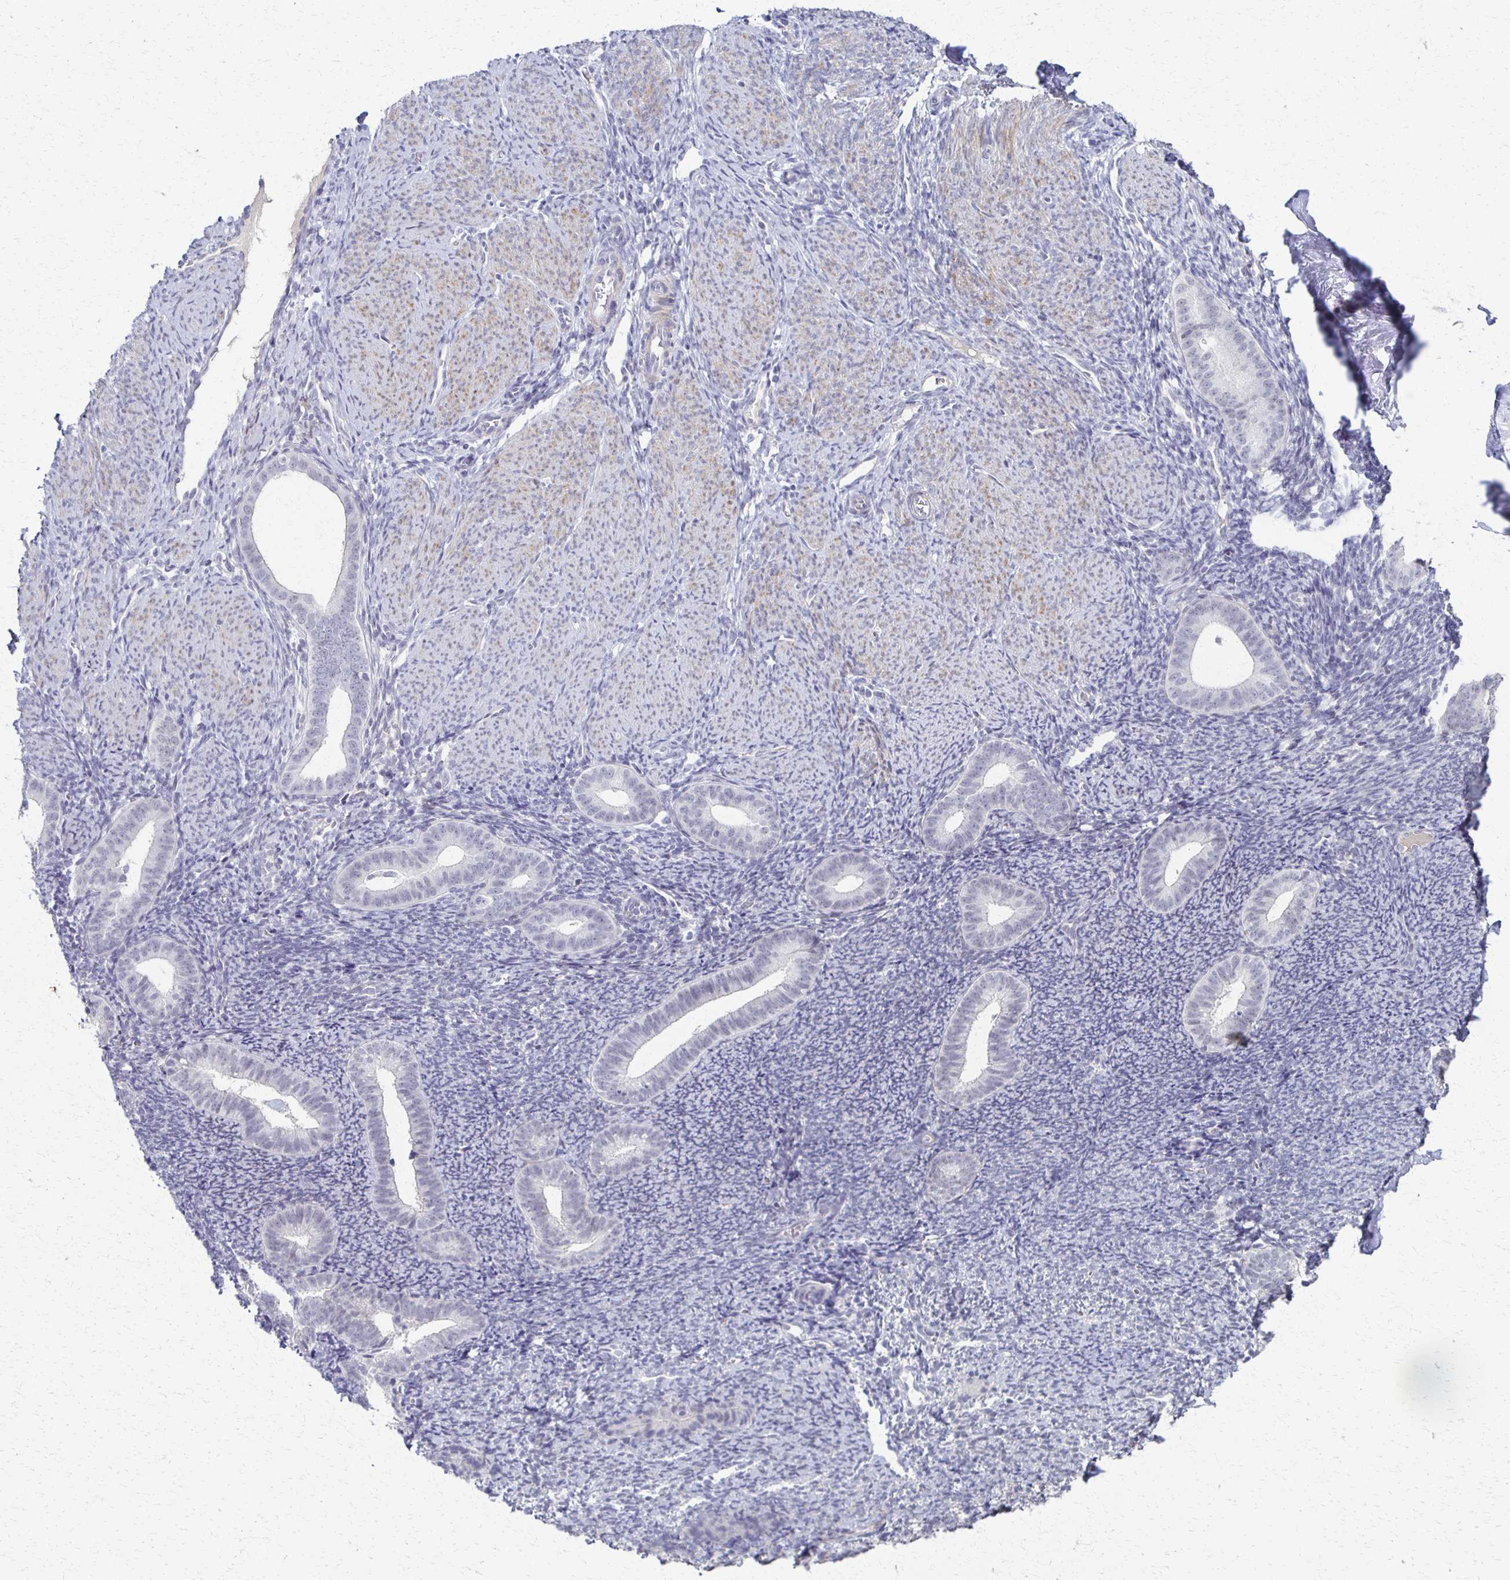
{"staining": {"intensity": "negative", "quantity": "none", "location": "none"}, "tissue": "endometrium", "cell_type": "Cells in endometrial stroma", "image_type": "normal", "snomed": [{"axis": "morphology", "description": "Normal tissue, NOS"}, {"axis": "topography", "description": "Endometrium"}], "caption": "Cells in endometrial stroma show no significant positivity in benign endometrium. (DAB immunohistochemistry (IHC), high magnification).", "gene": "FOXO4", "patient": {"sex": "female", "age": 39}}